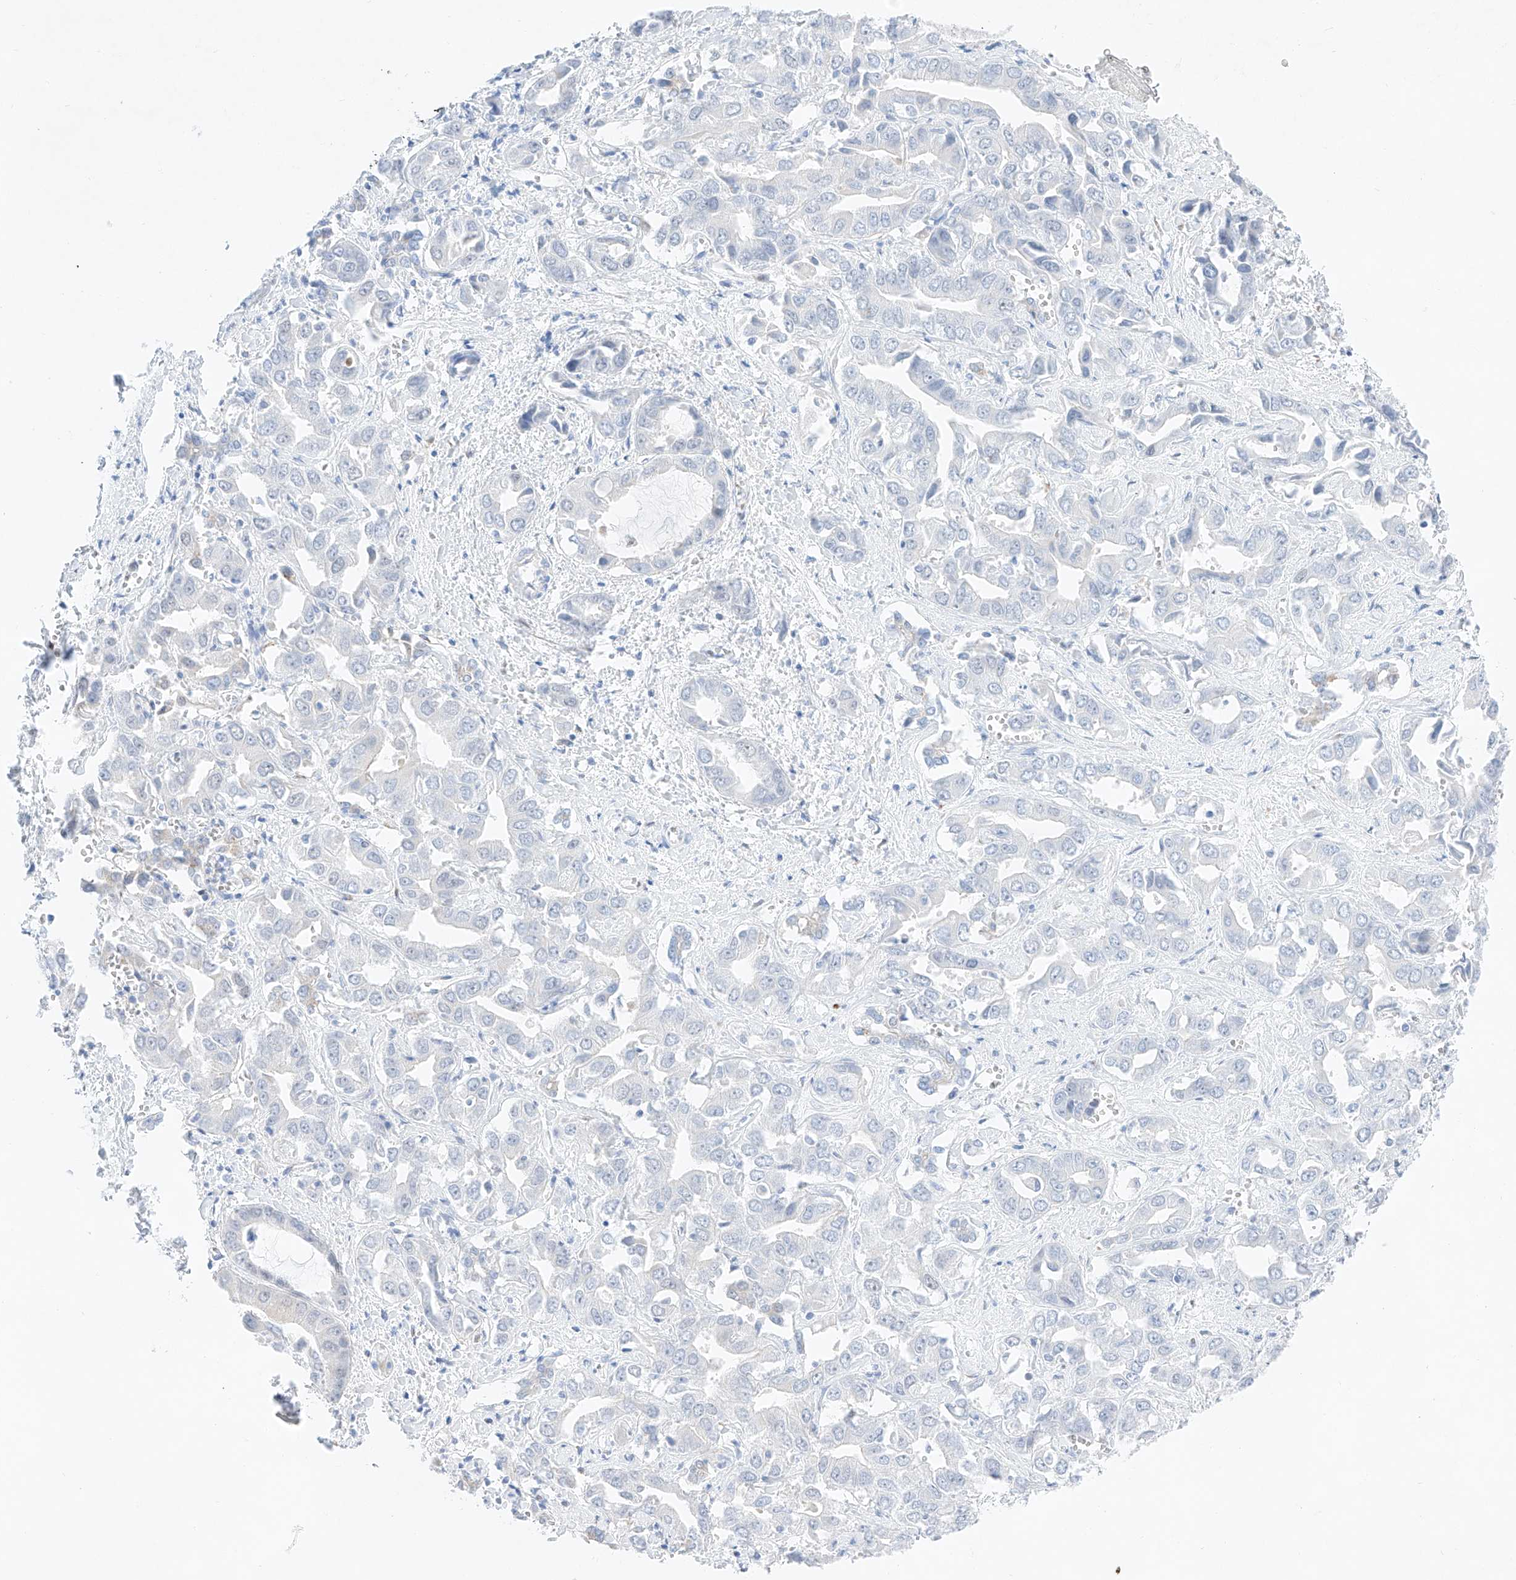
{"staining": {"intensity": "negative", "quantity": "none", "location": "none"}, "tissue": "liver cancer", "cell_type": "Tumor cells", "image_type": "cancer", "snomed": [{"axis": "morphology", "description": "Cholangiocarcinoma"}, {"axis": "topography", "description": "Liver"}], "caption": "Immunohistochemical staining of liver cancer demonstrates no significant staining in tumor cells.", "gene": "NT5C3B", "patient": {"sex": "female", "age": 52}}